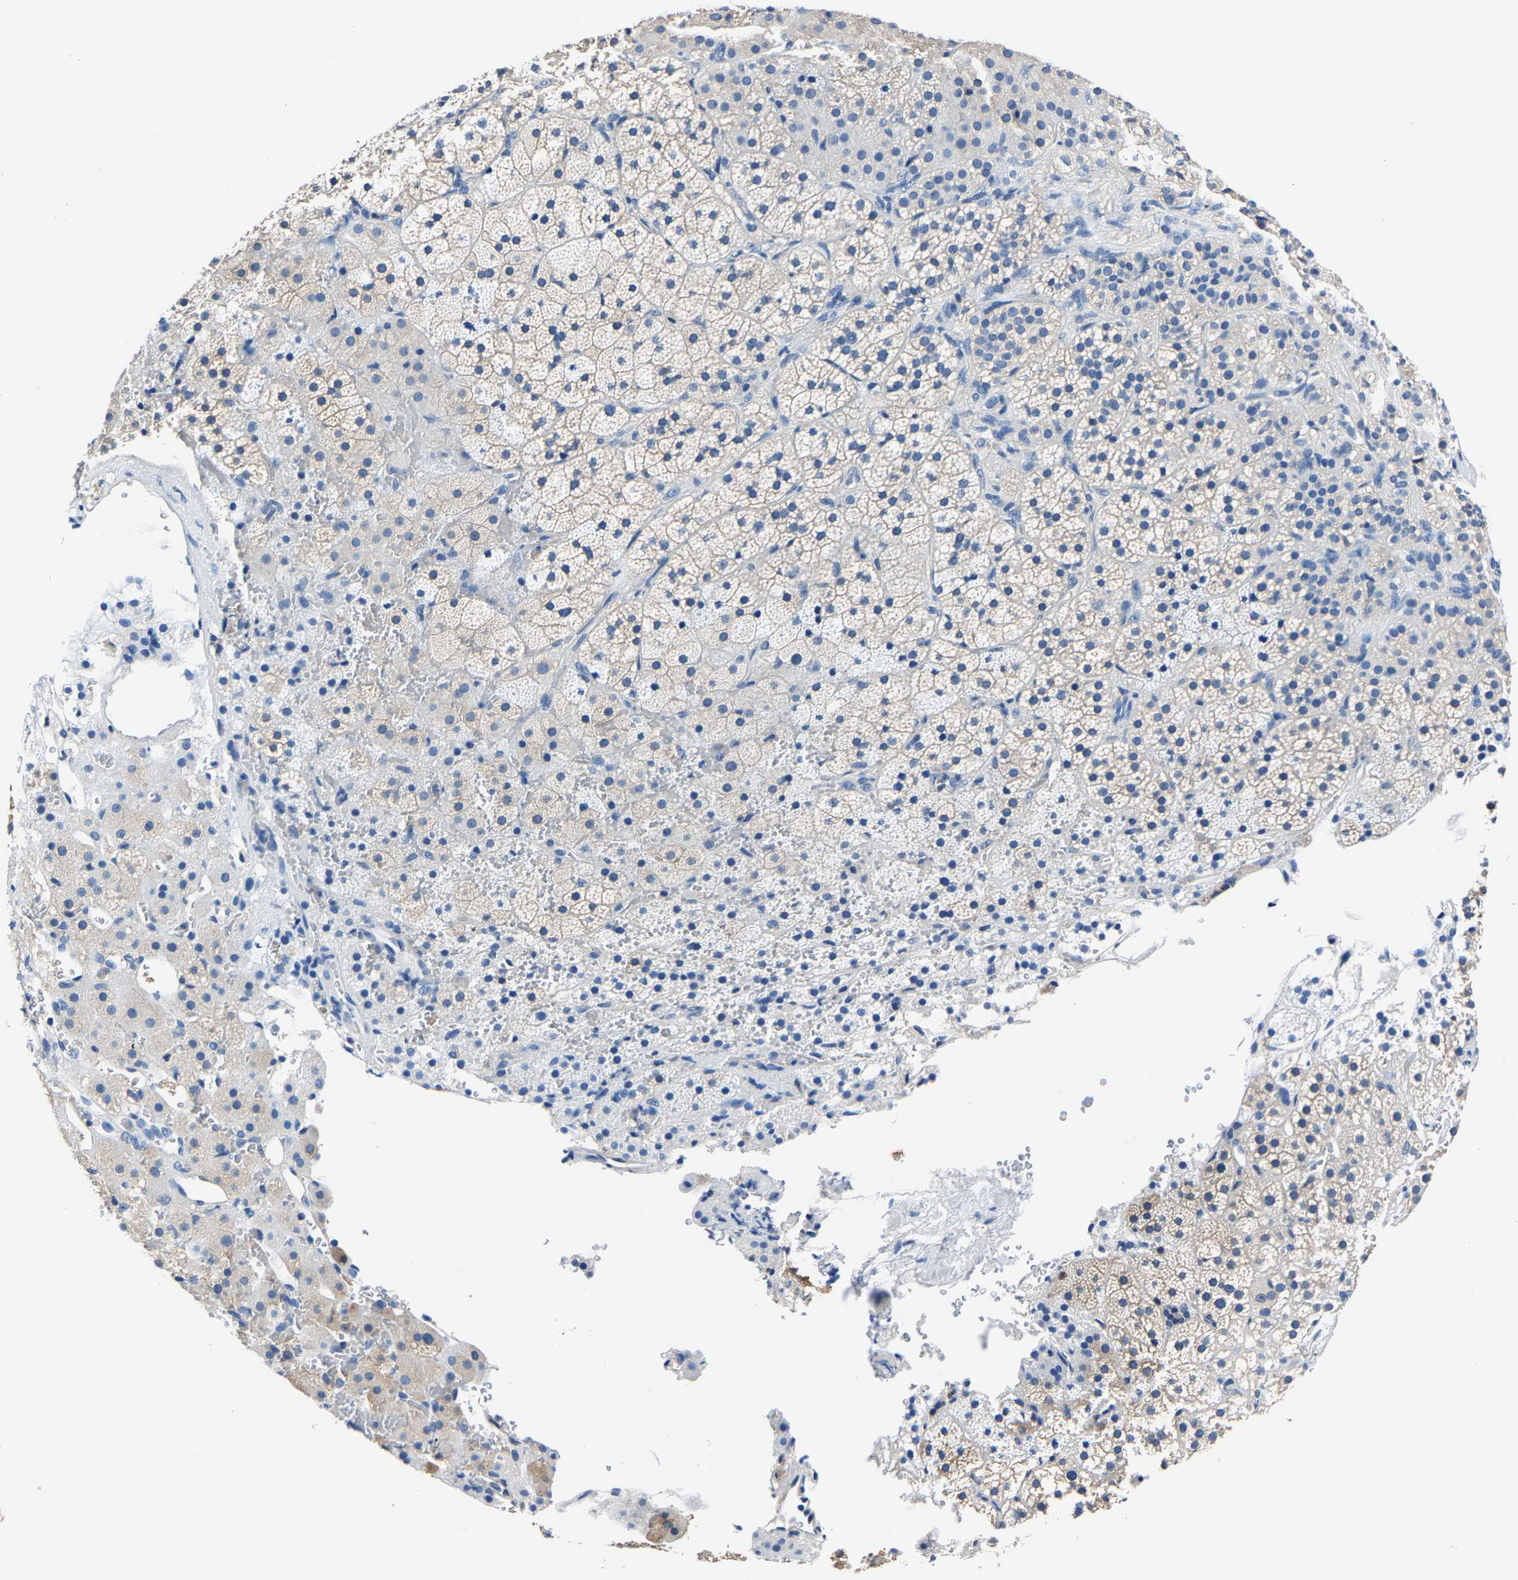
{"staining": {"intensity": "negative", "quantity": "none", "location": "none"}, "tissue": "adrenal gland", "cell_type": "Glandular cells", "image_type": "normal", "snomed": [{"axis": "morphology", "description": "Normal tissue, NOS"}, {"axis": "topography", "description": "Adrenal gland"}], "caption": "Micrograph shows no protein staining in glandular cells of unremarkable adrenal gland. (DAB (3,3'-diaminobenzidine) immunohistochemistry with hematoxylin counter stain).", "gene": "ALDOB", "patient": {"sex": "female", "age": 59}}